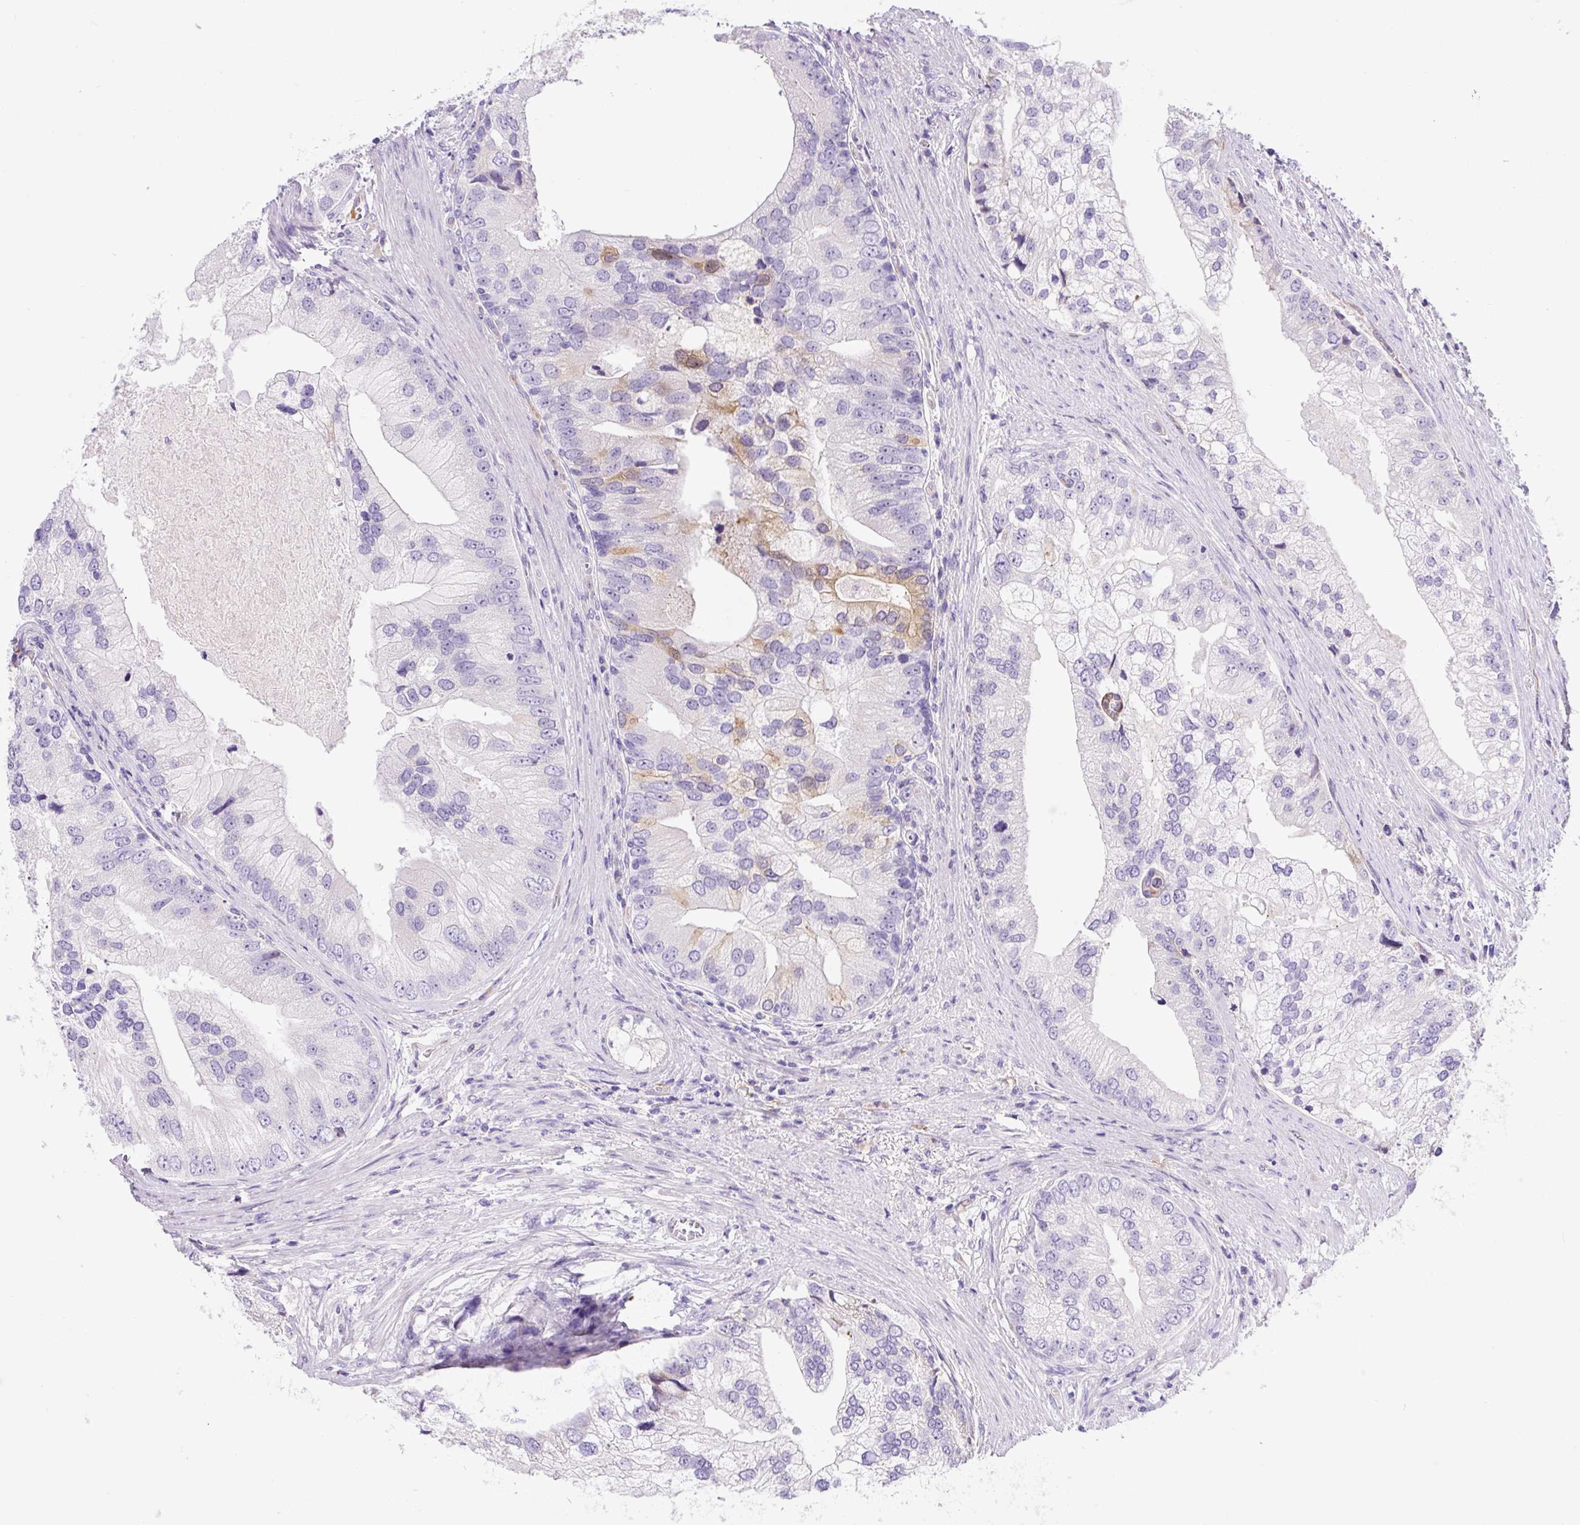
{"staining": {"intensity": "moderate", "quantity": "<25%", "location": "cytoplasmic/membranous,nuclear"}, "tissue": "prostate cancer", "cell_type": "Tumor cells", "image_type": "cancer", "snomed": [{"axis": "morphology", "description": "Adenocarcinoma, High grade"}, {"axis": "topography", "description": "Prostate"}], "caption": "Immunohistochemical staining of prostate cancer demonstrates moderate cytoplasmic/membranous and nuclear protein positivity in about <25% of tumor cells. (IHC, brightfield microscopy, high magnification).", "gene": "ASB4", "patient": {"sex": "male", "age": 70}}